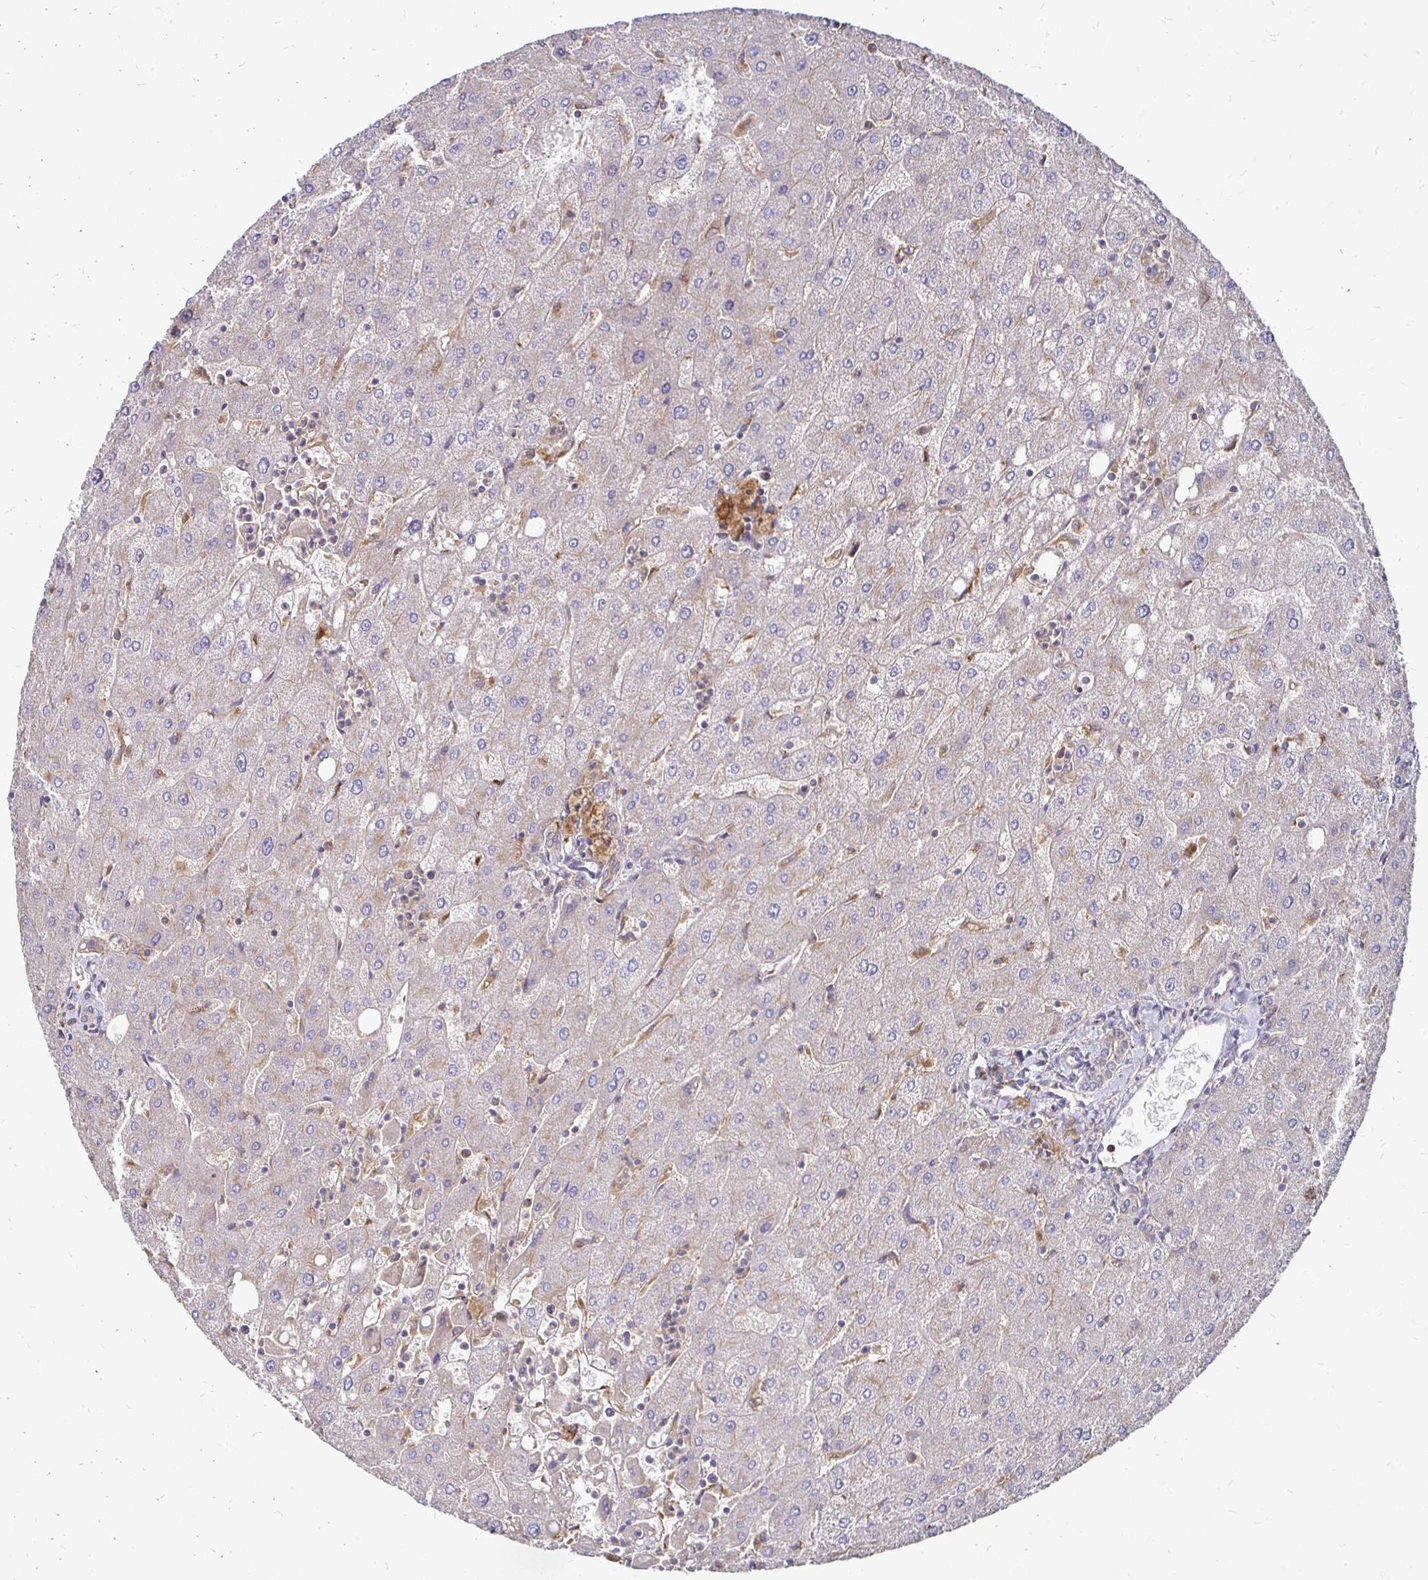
{"staining": {"intensity": "negative", "quantity": "none", "location": "none"}, "tissue": "liver", "cell_type": "Cholangiocytes", "image_type": "normal", "snomed": [{"axis": "morphology", "description": "Normal tissue, NOS"}, {"axis": "topography", "description": "Liver"}], "caption": "Immunohistochemical staining of benign liver shows no significant expression in cholangiocytes.", "gene": "NCSTN", "patient": {"sex": "male", "age": 67}}